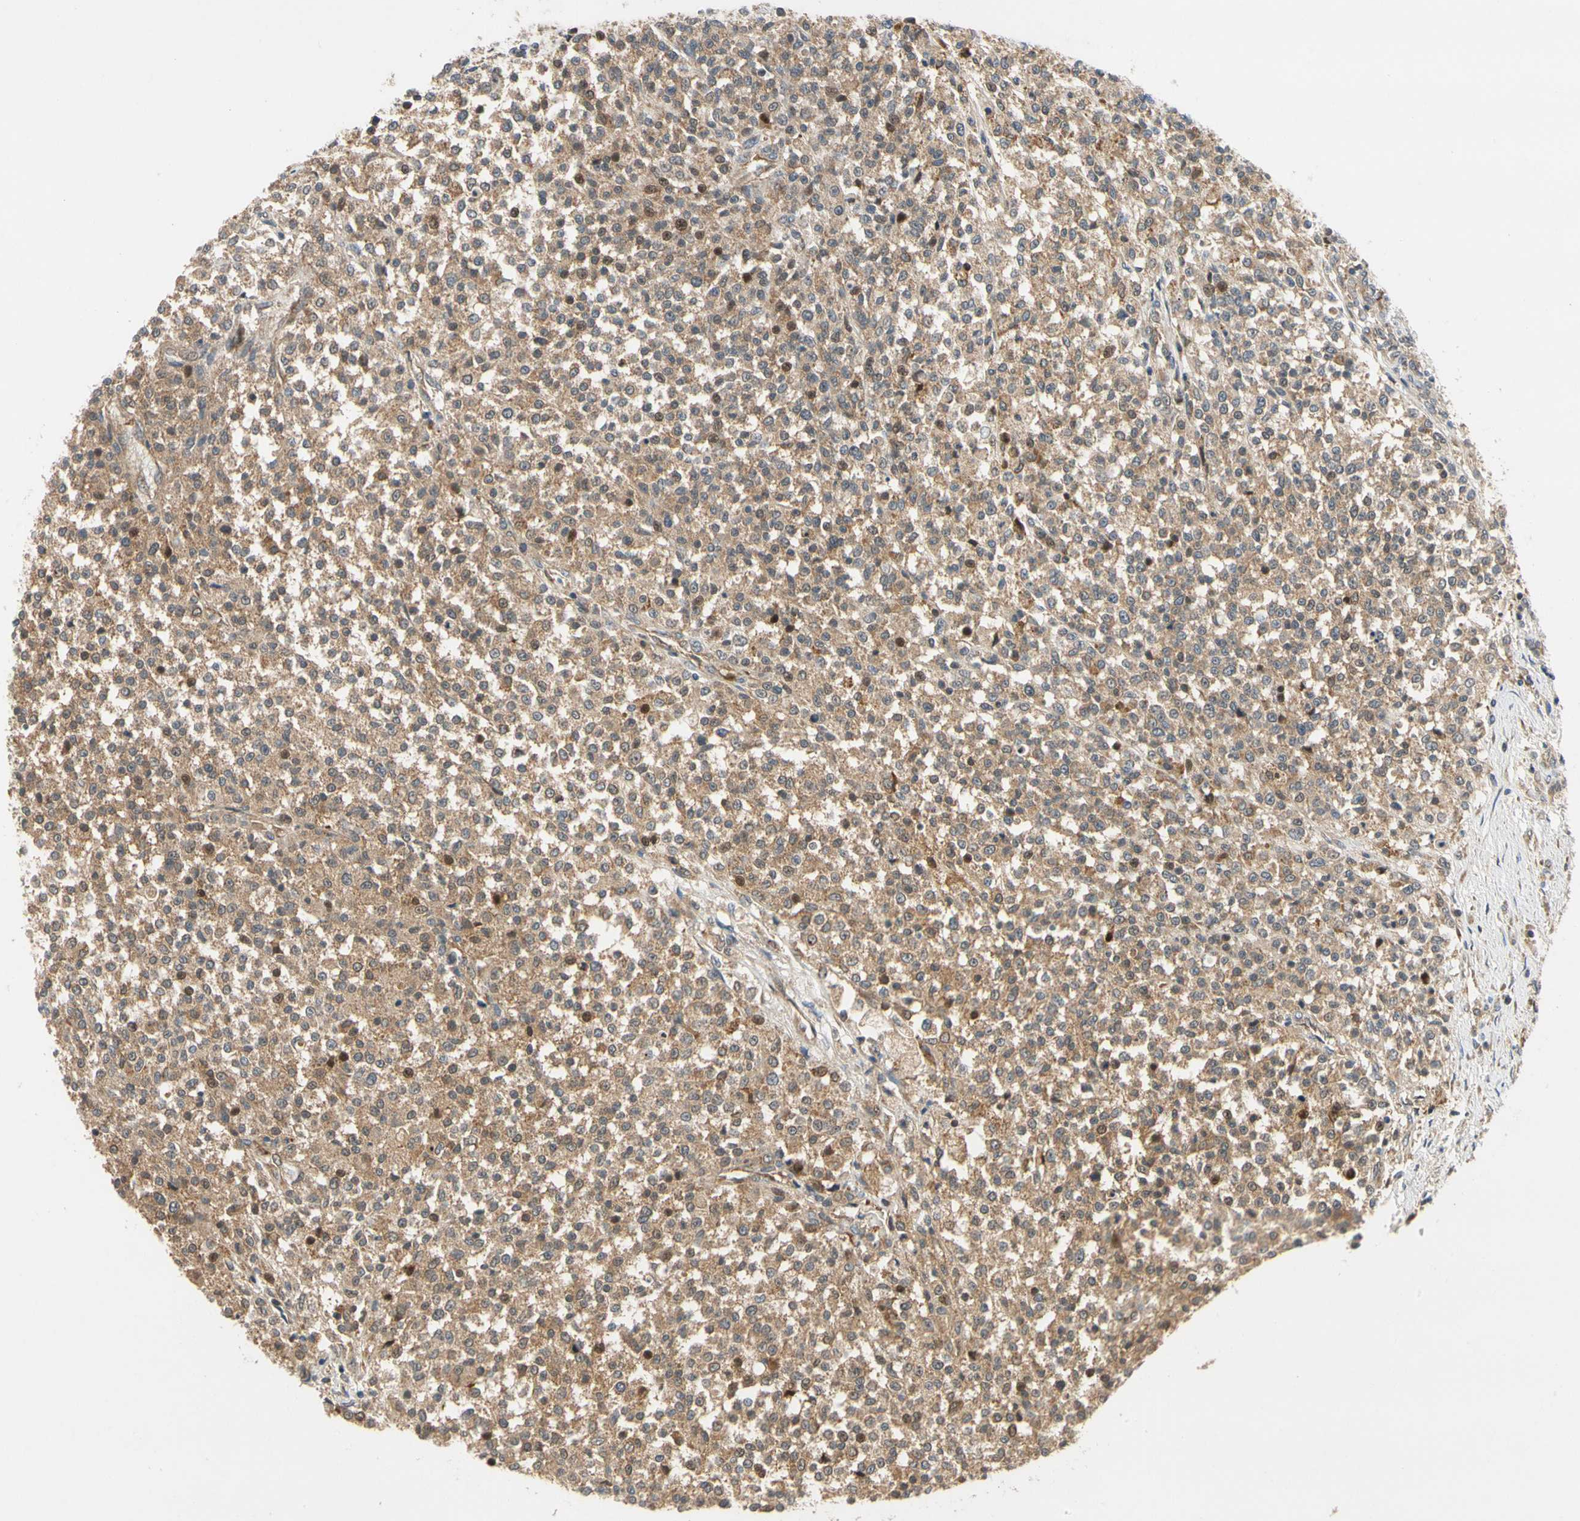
{"staining": {"intensity": "moderate", "quantity": ">75%", "location": "cytoplasmic/membranous"}, "tissue": "testis cancer", "cell_type": "Tumor cells", "image_type": "cancer", "snomed": [{"axis": "morphology", "description": "Seminoma, NOS"}, {"axis": "topography", "description": "Testis"}], "caption": "Approximately >75% of tumor cells in testis cancer exhibit moderate cytoplasmic/membranous protein positivity as visualized by brown immunohistochemical staining.", "gene": "TDRP", "patient": {"sex": "male", "age": 59}}